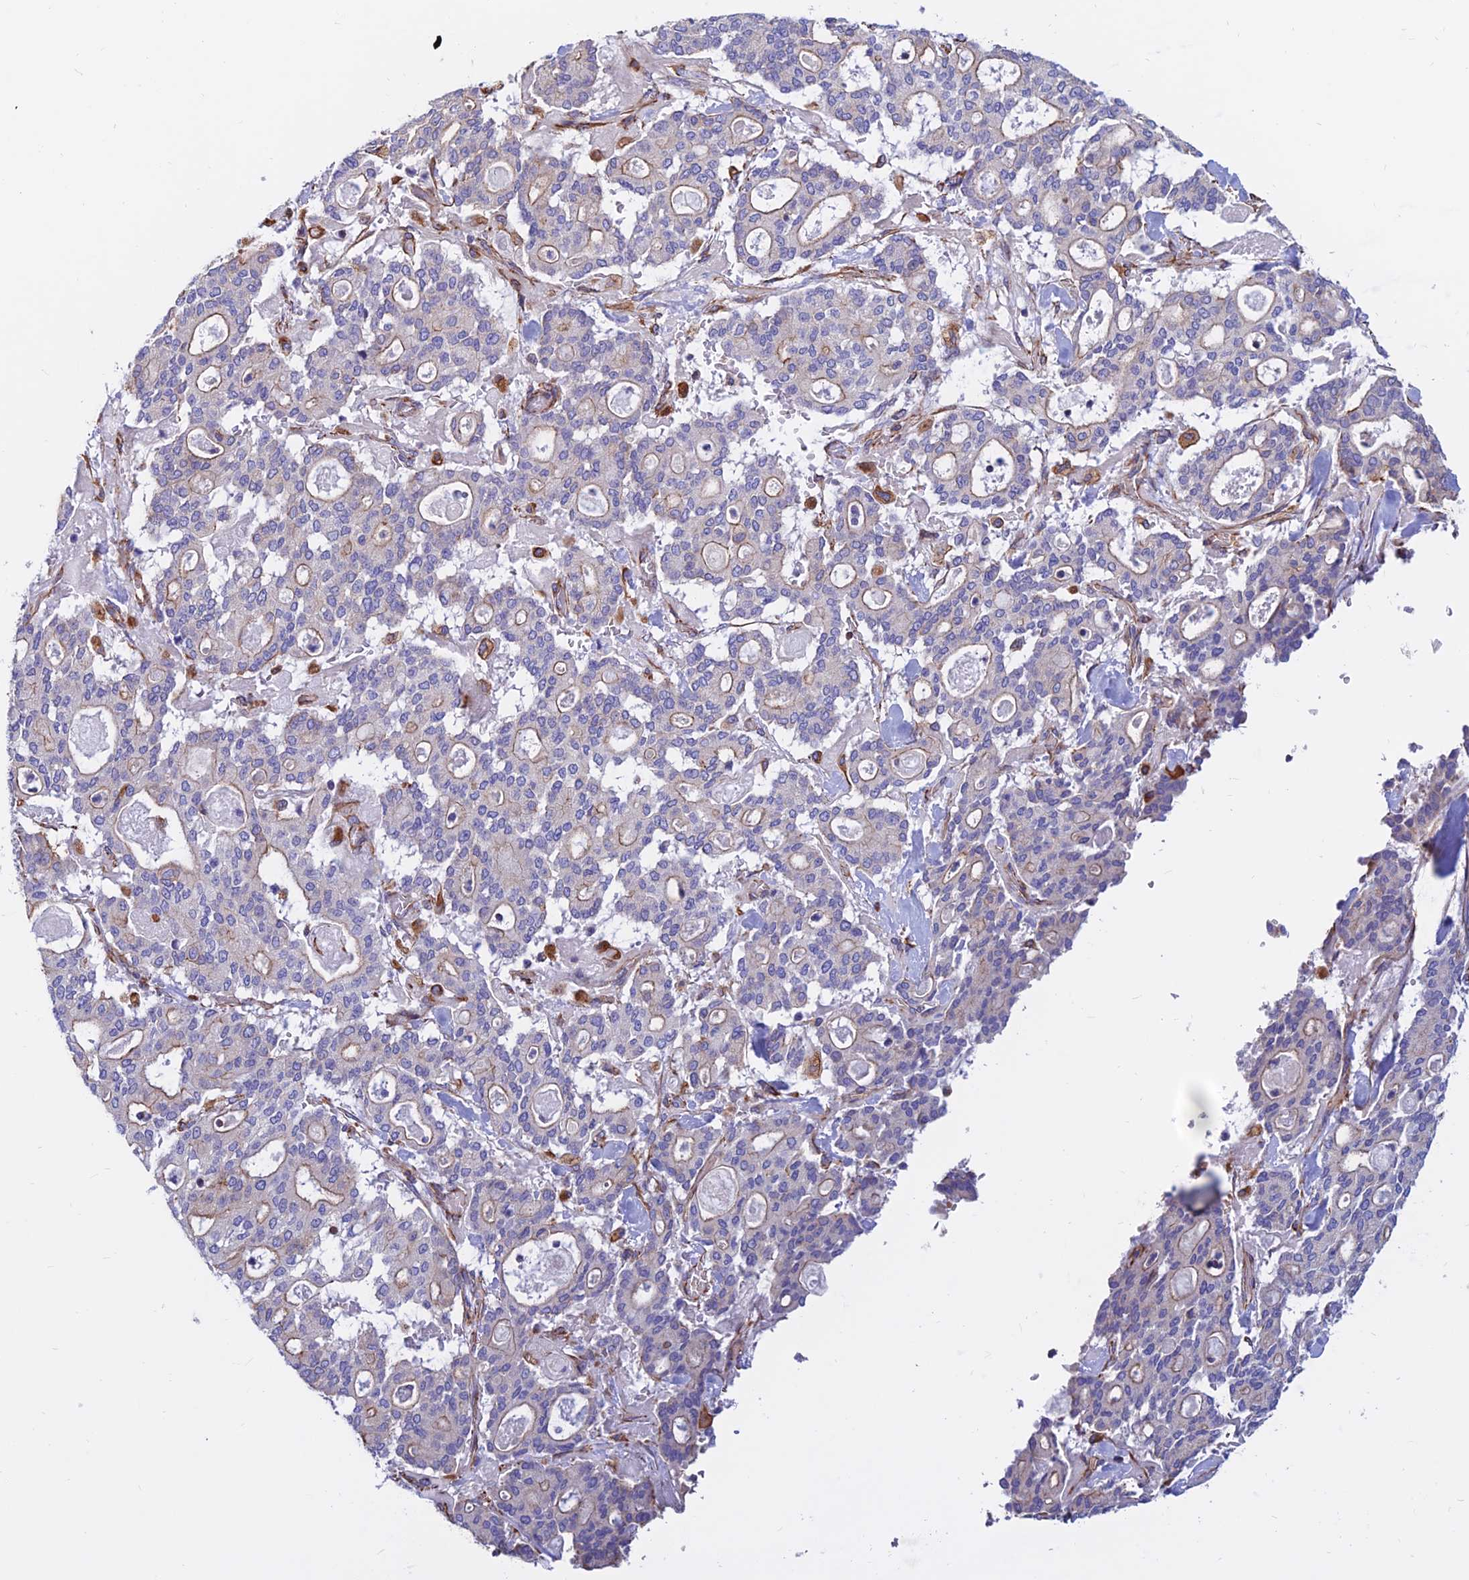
{"staining": {"intensity": "weak", "quantity": "<25%", "location": "cytoplasmic/membranous"}, "tissue": "pancreatic cancer", "cell_type": "Tumor cells", "image_type": "cancer", "snomed": [{"axis": "morphology", "description": "Adenocarcinoma, NOS"}, {"axis": "topography", "description": "Pancreas"}], "caption": "Protein analysis of adenocarcinoma (pancreatic) reveals no significant expression in tumor cells.", "gene": "CDK18", "patient": {"sex": "male", "age": 63}}